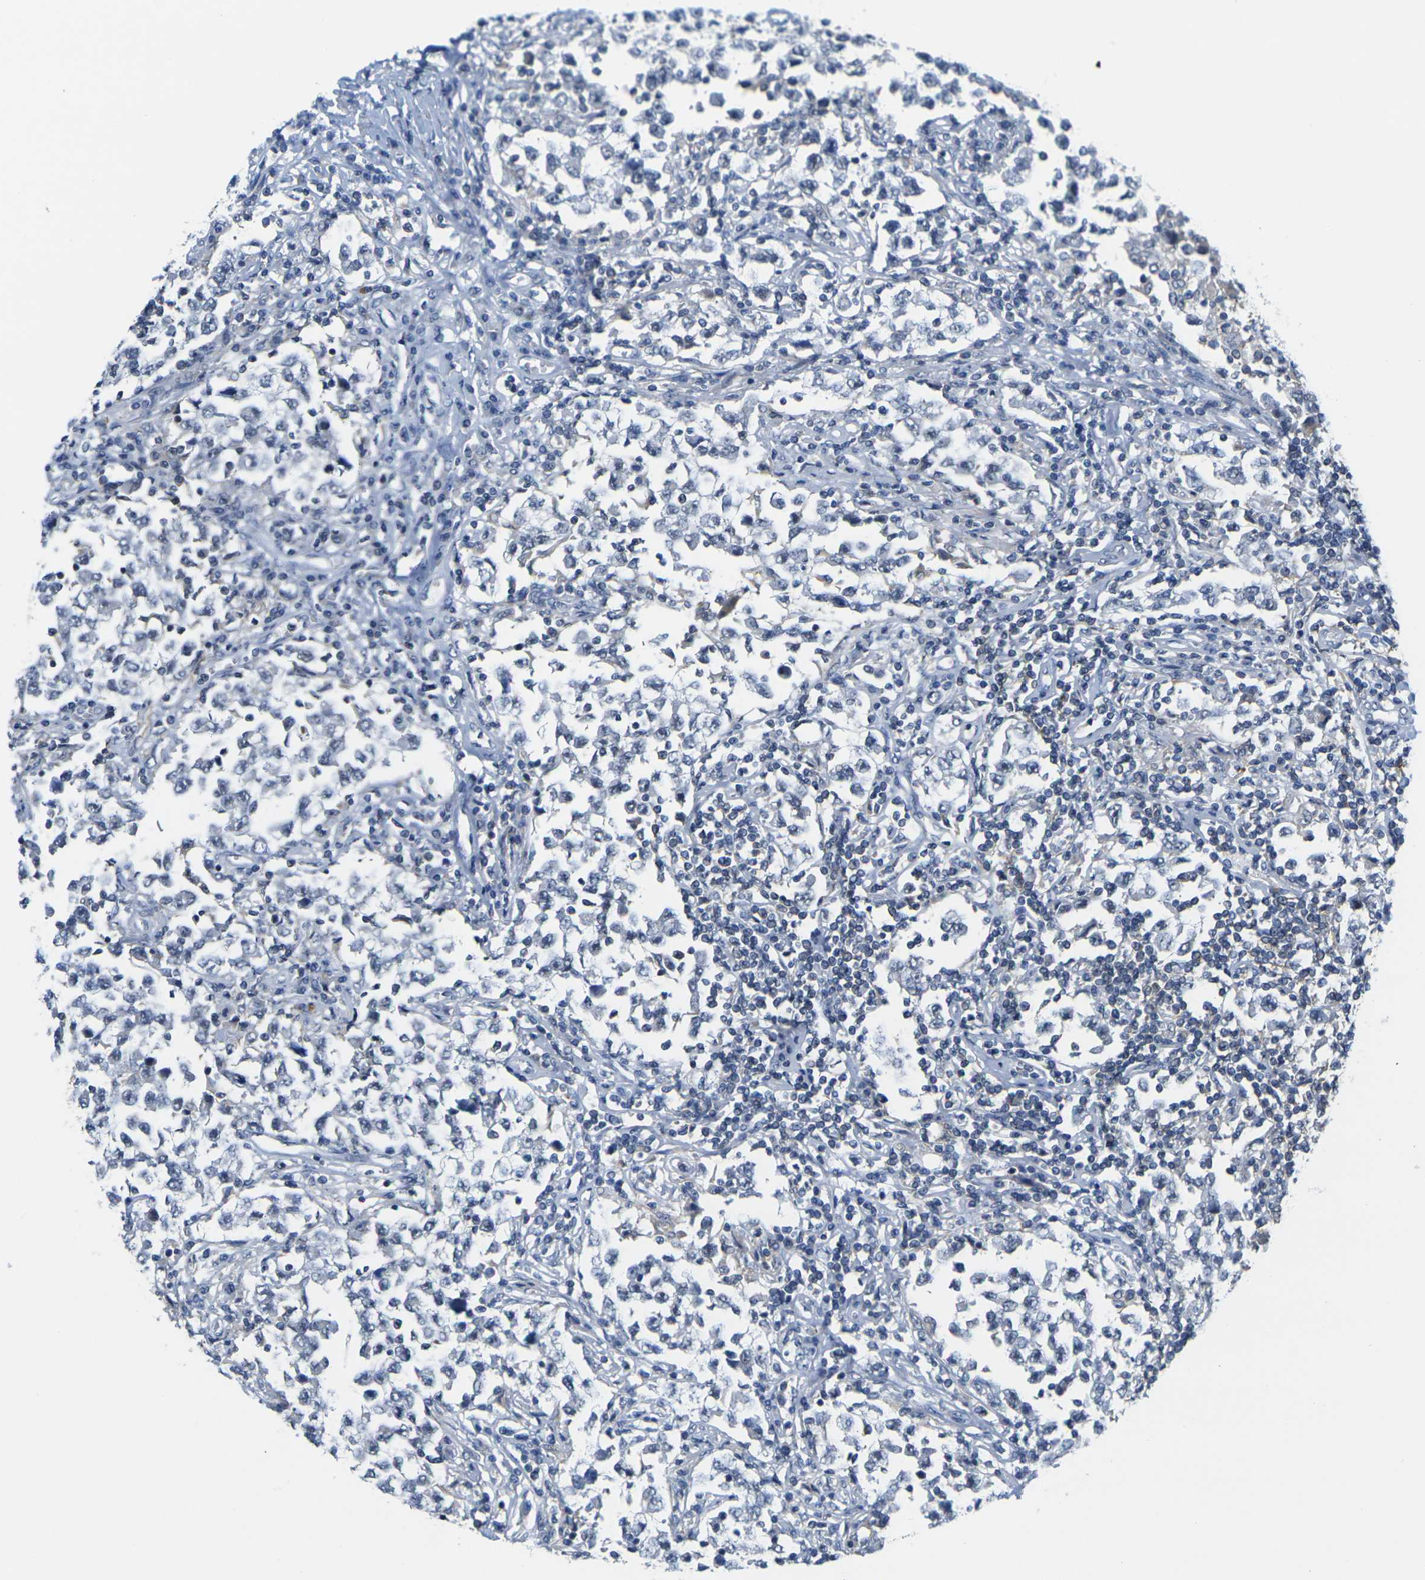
{"staining": {"intensity": "negative", "quantity": "none", "location": "none"}, "tissue": "testis cancer", "cell_type": "Tumor cells", "image_type": "cancer", "snomed": [{"axis": "morphology", "description": "Carcinoma, Embryonal, NOS"}, {"axis": "topography", "description": "Testis"}], "caption": "High magnification brightfield microscopy of testis cancer (embryonal carcinoma) stained with DAB (brown) and counterstained with hematoxylin (blue): tumor cells show no significant expression.", "gene": "OTOF", "patient": {"sex": "male", "age": 21}}